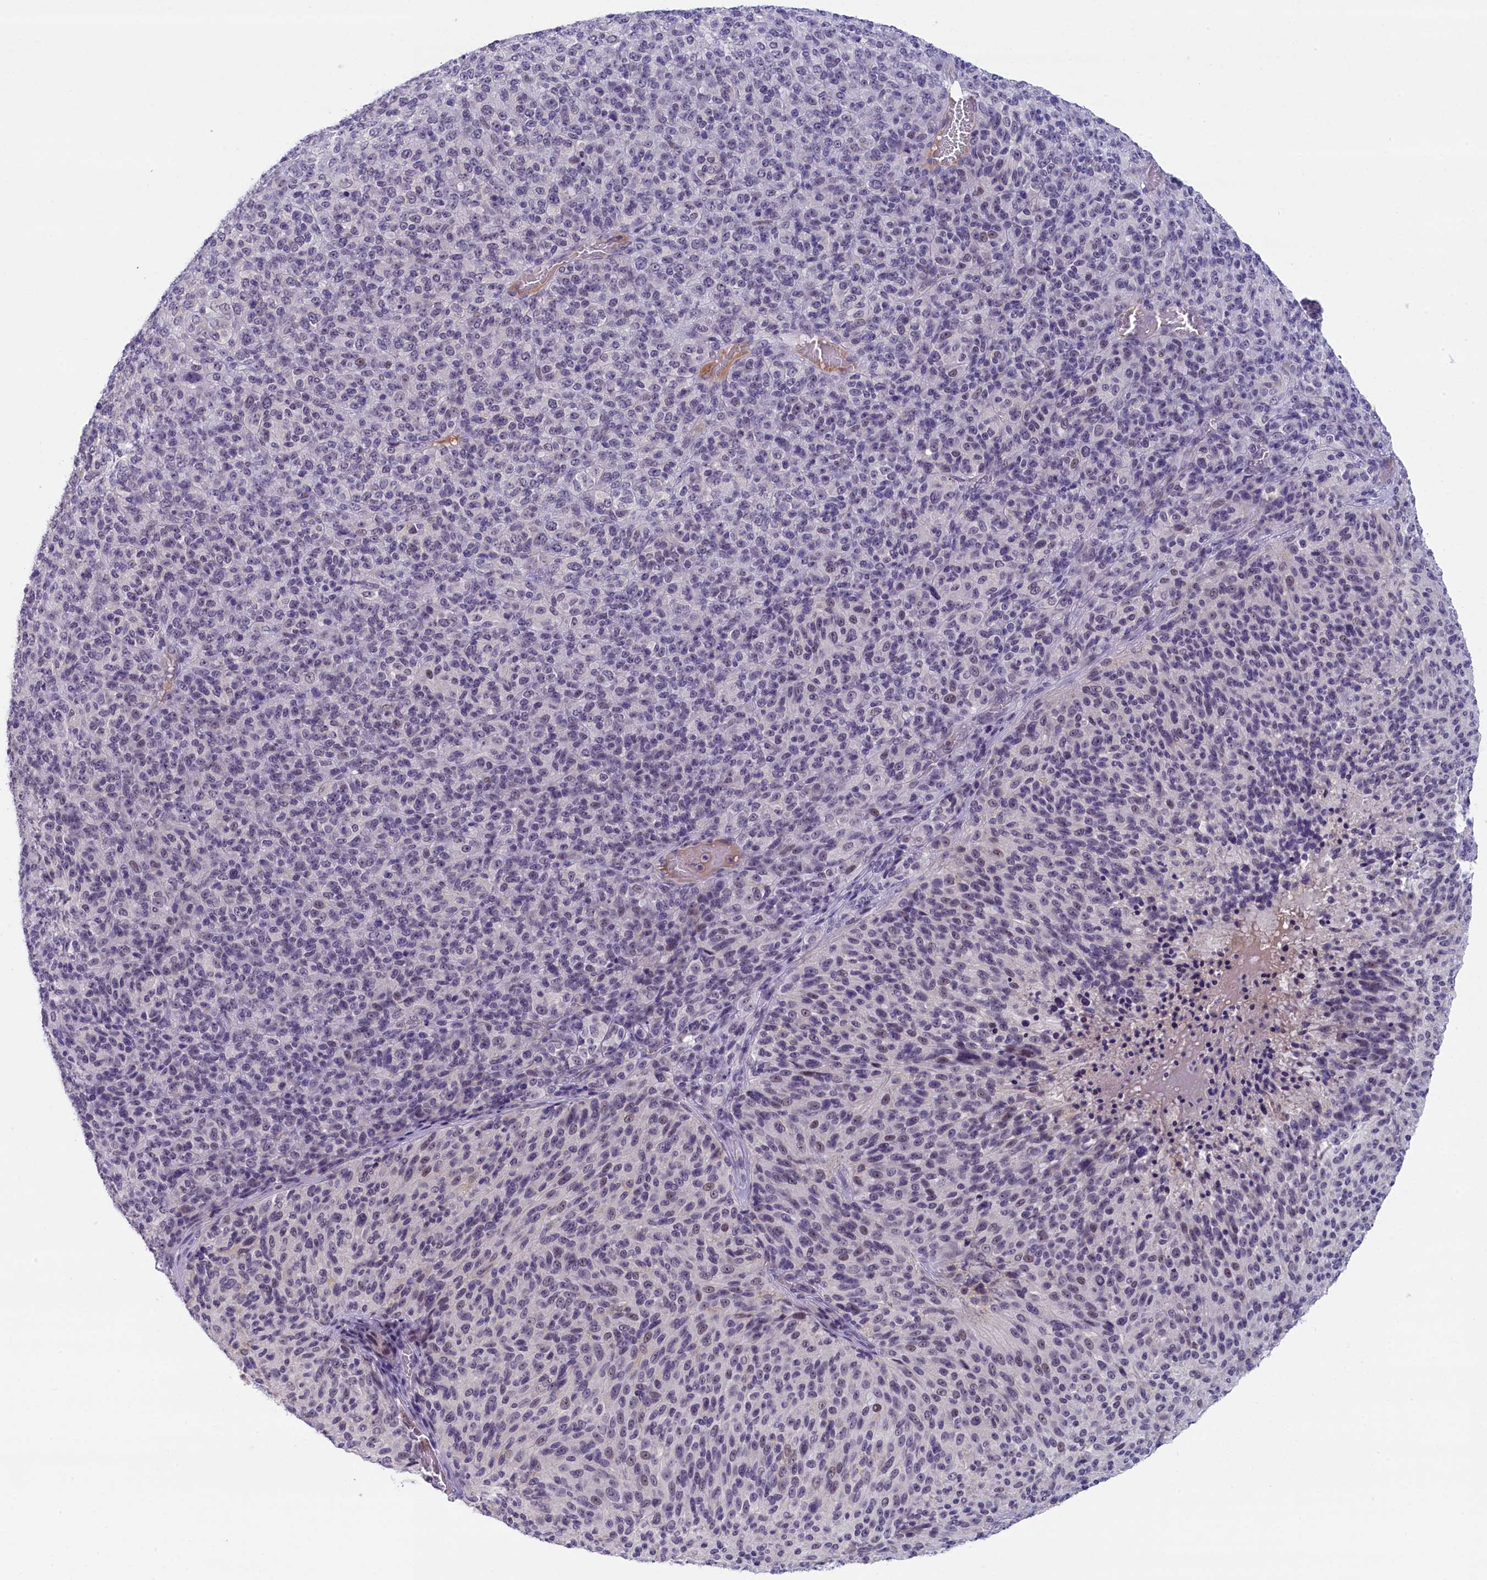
{"staining": {"intensity": "negative", "quantity": "none", "location": "none"}, "tissue": "melanoma", "cell_type": "Tumor cells", "image_type": "cancer", "snomed": [{"axis": "morphology", "description": "Malignant melanoma, Metastatic site"}, {"axis": "topography", "description": "Brain"}], "caption": "The IHC micrograph has no significant expression in tumor cells of melanoma tissue.", "gene": "CRAMP1", "patient": {"sex": "female", "age": 56}}